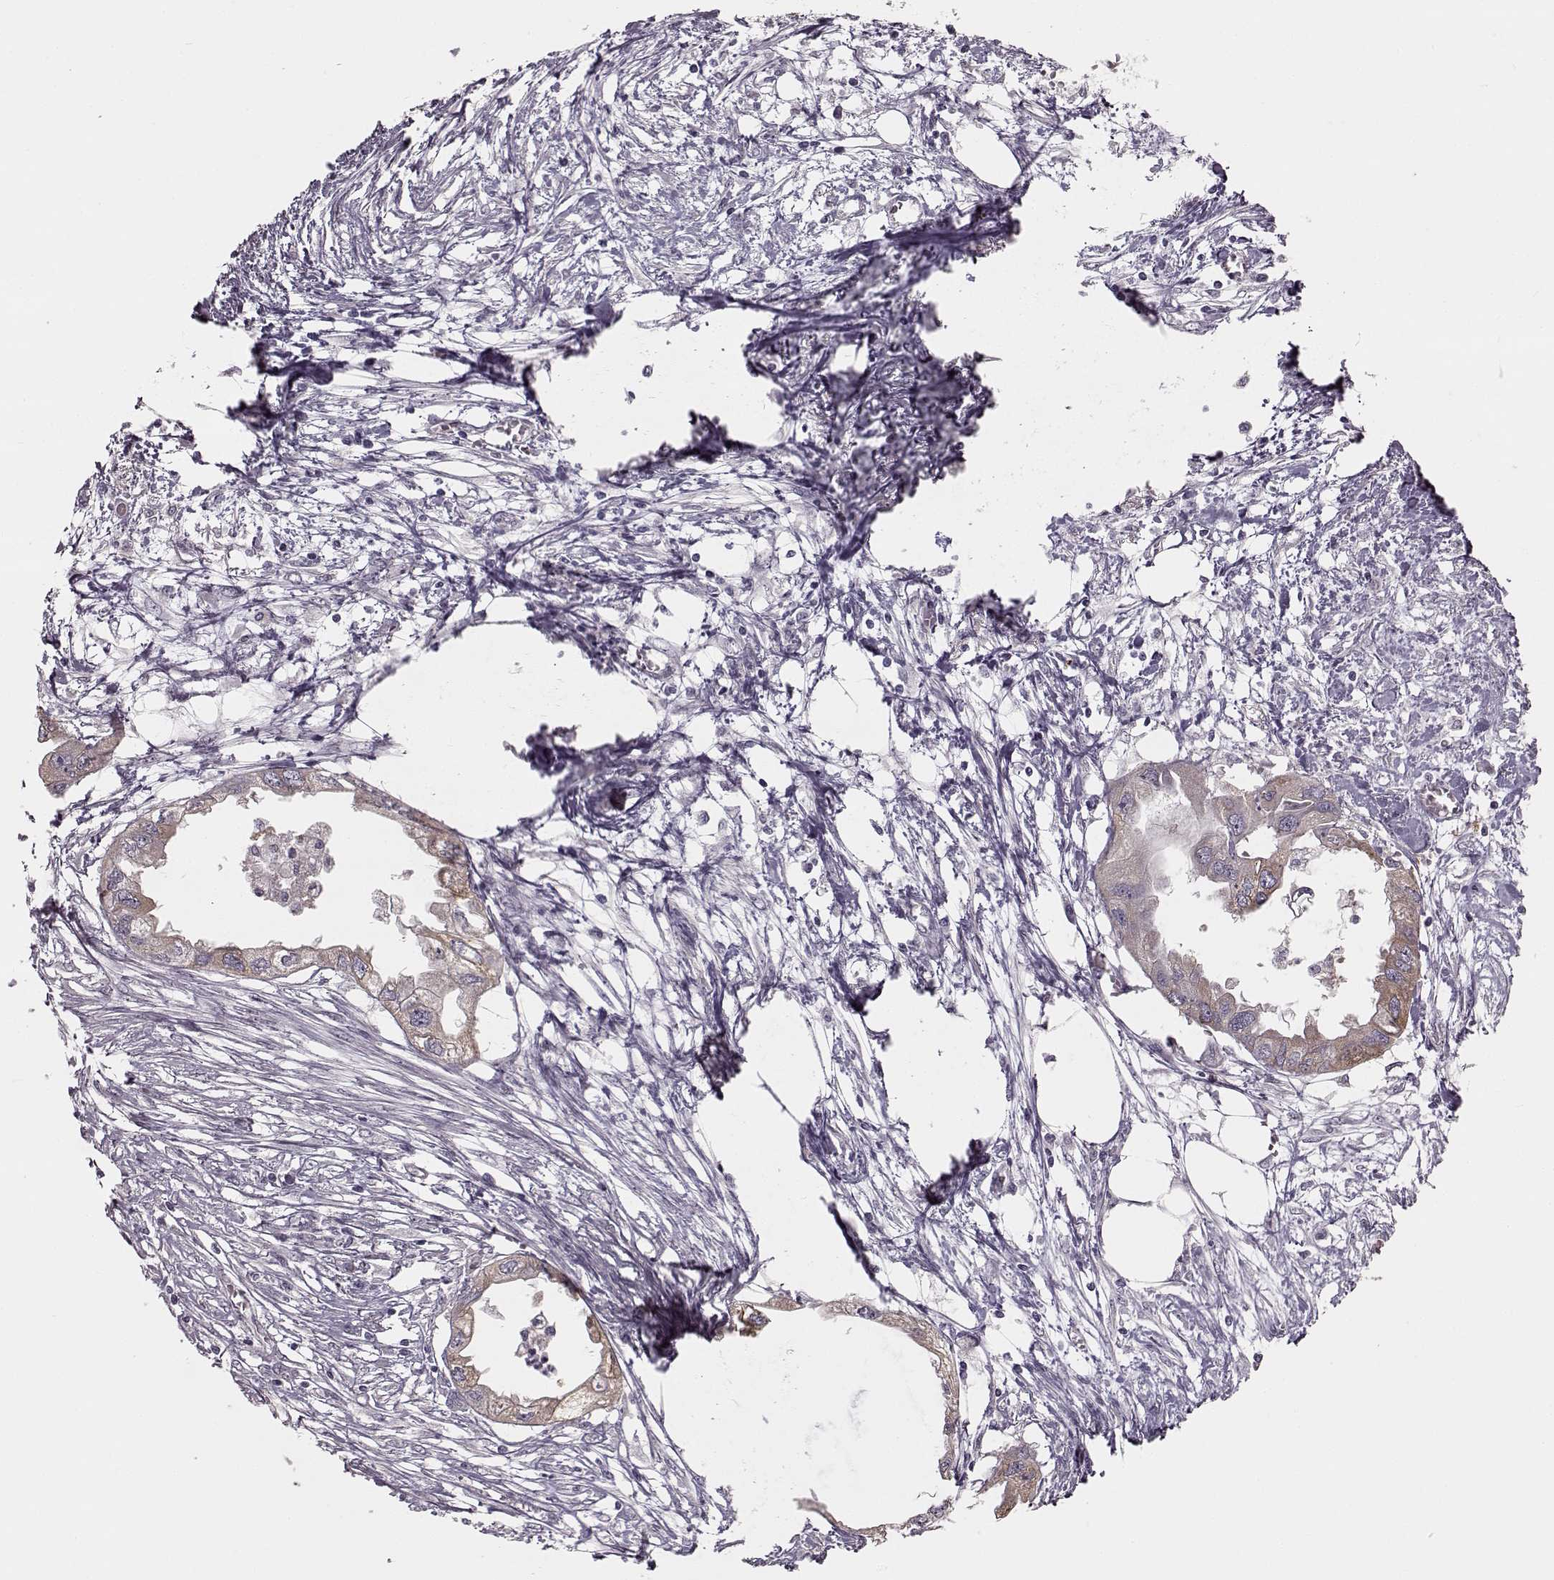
{"staining": {"intensity": "weak", "quantity": "25%-75%", "location": "cytoplasmic/membranous"}, "tissue": "endometrial cancer", "cell_type": "Tumor cells", "image_type": "cancer", "snomed": [{"axis": "morphology", "description": "Adenocarcinoma, NOS"}, {"axis": "morphology", "description": "Adenocarcinoma, metastatic, NOS"}, {"axis": "topography", "description": "Adipose tissue"}, {"axis": "topography", "description": "Endometrium"}], "caption": "This image displays adenocarcinoma (endometrial) stained with IHC to label a protein in brown. The cytoplasmic/membranous of tumor cells show weak positivity for the protein. Nuclei are counter-stained blue.", "gene": "MAP6D1", "patient": {"sex": "female", "age": 67}}